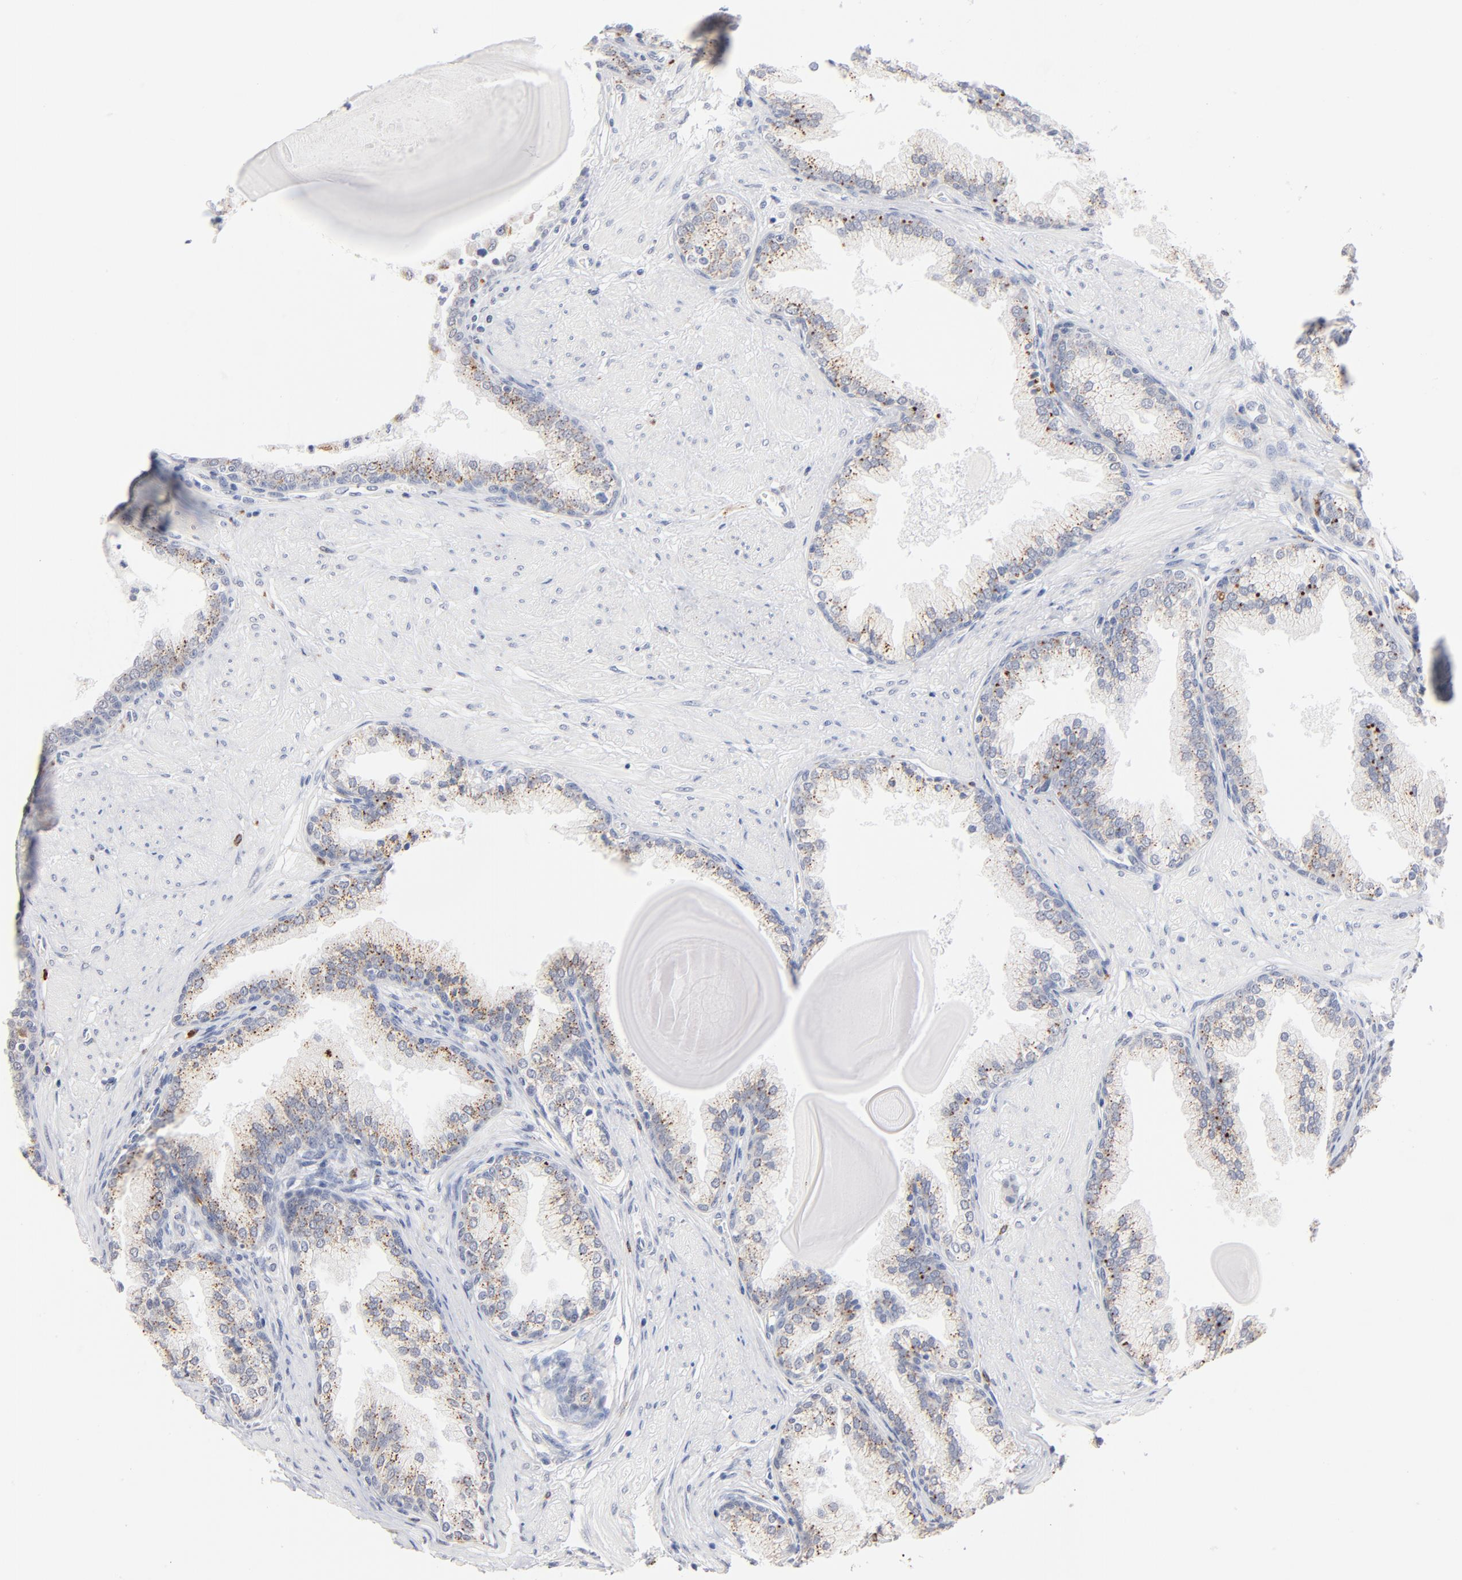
{"staining": {"intensity": "strong", "quantity": ">75%", "location": "cytoplasmic/membranous"}, "tissue": "prostate", "cell_type": "Glandular cells", "image_type": "normal", "snomed": [{"axis": "morphology", "description": "Normal tissue, NOS"}, {"axis": "topography", "description": "Prostate"}], "caption": "Human prostate stained with a brown dye reveals strong cytoplasmic/membranous positive staining in approximately >75% of glandular cells.", "gene": "LTBP2", "patient": {"sex": "male", "age": 51}}